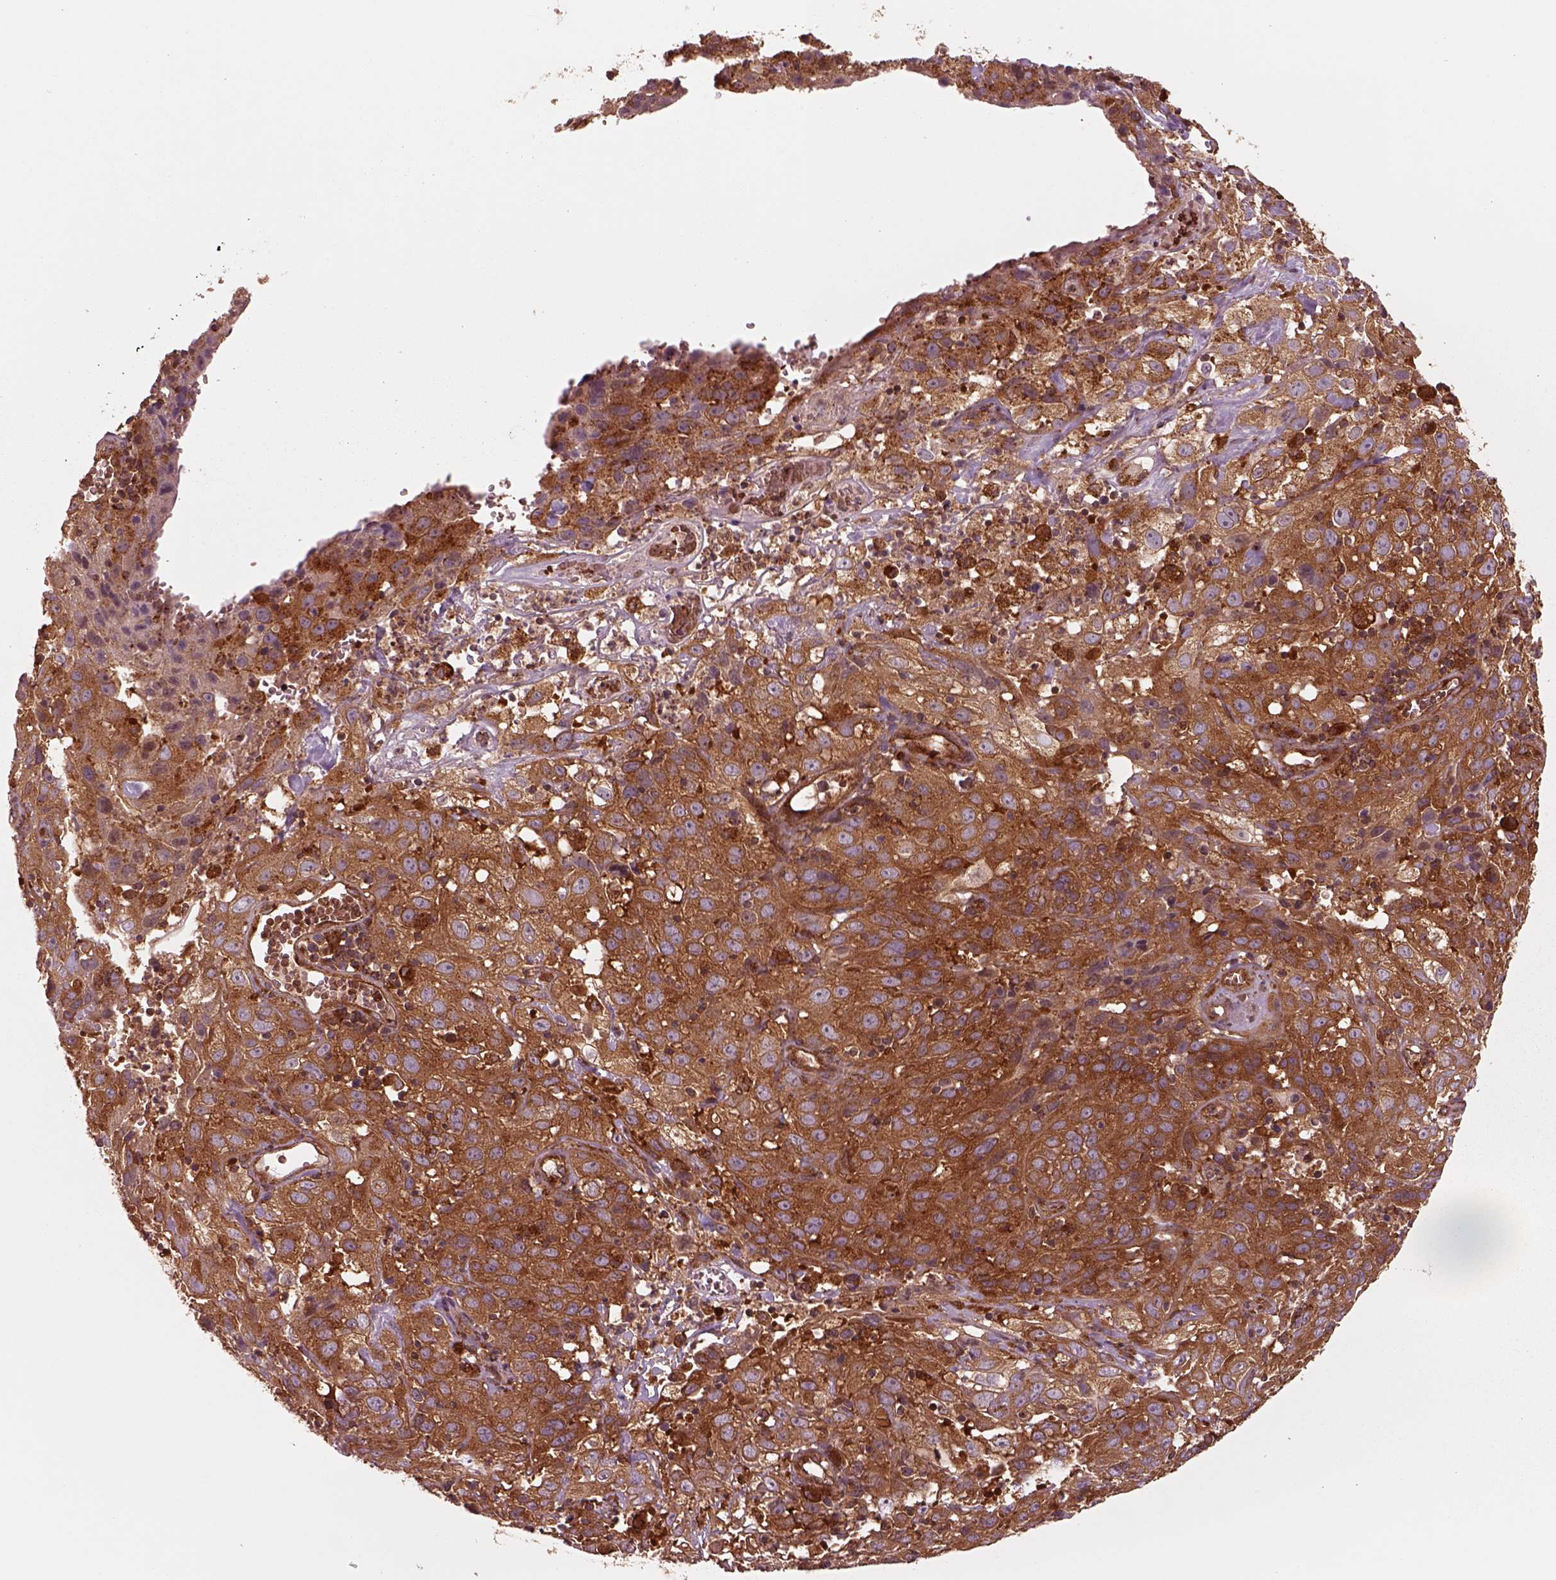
{"staining": {"intensity": "strong", "quantity": ">75%", "location": "cytoplasmic/membranous"}, "tissue": "cervical cancer", "cell_type": "Tumor cells", "image_type": "cancer", "snomed": [{"axis": "morphology", "description": "Squamous cell carcinoma, NOS"}, {"axis": "topography", "description": "Cervix"}], "caption": "Squamous cell carcinoma (cervical) stained for a protein demonstrates strong cytoplasmic/membranous positivity in tumor cells. Immunohistochemistry stains the protein in brown and the nuclei are stained blue.", "gene": "WASHC2A", "patient": {"sex": "female", "age": 32}}